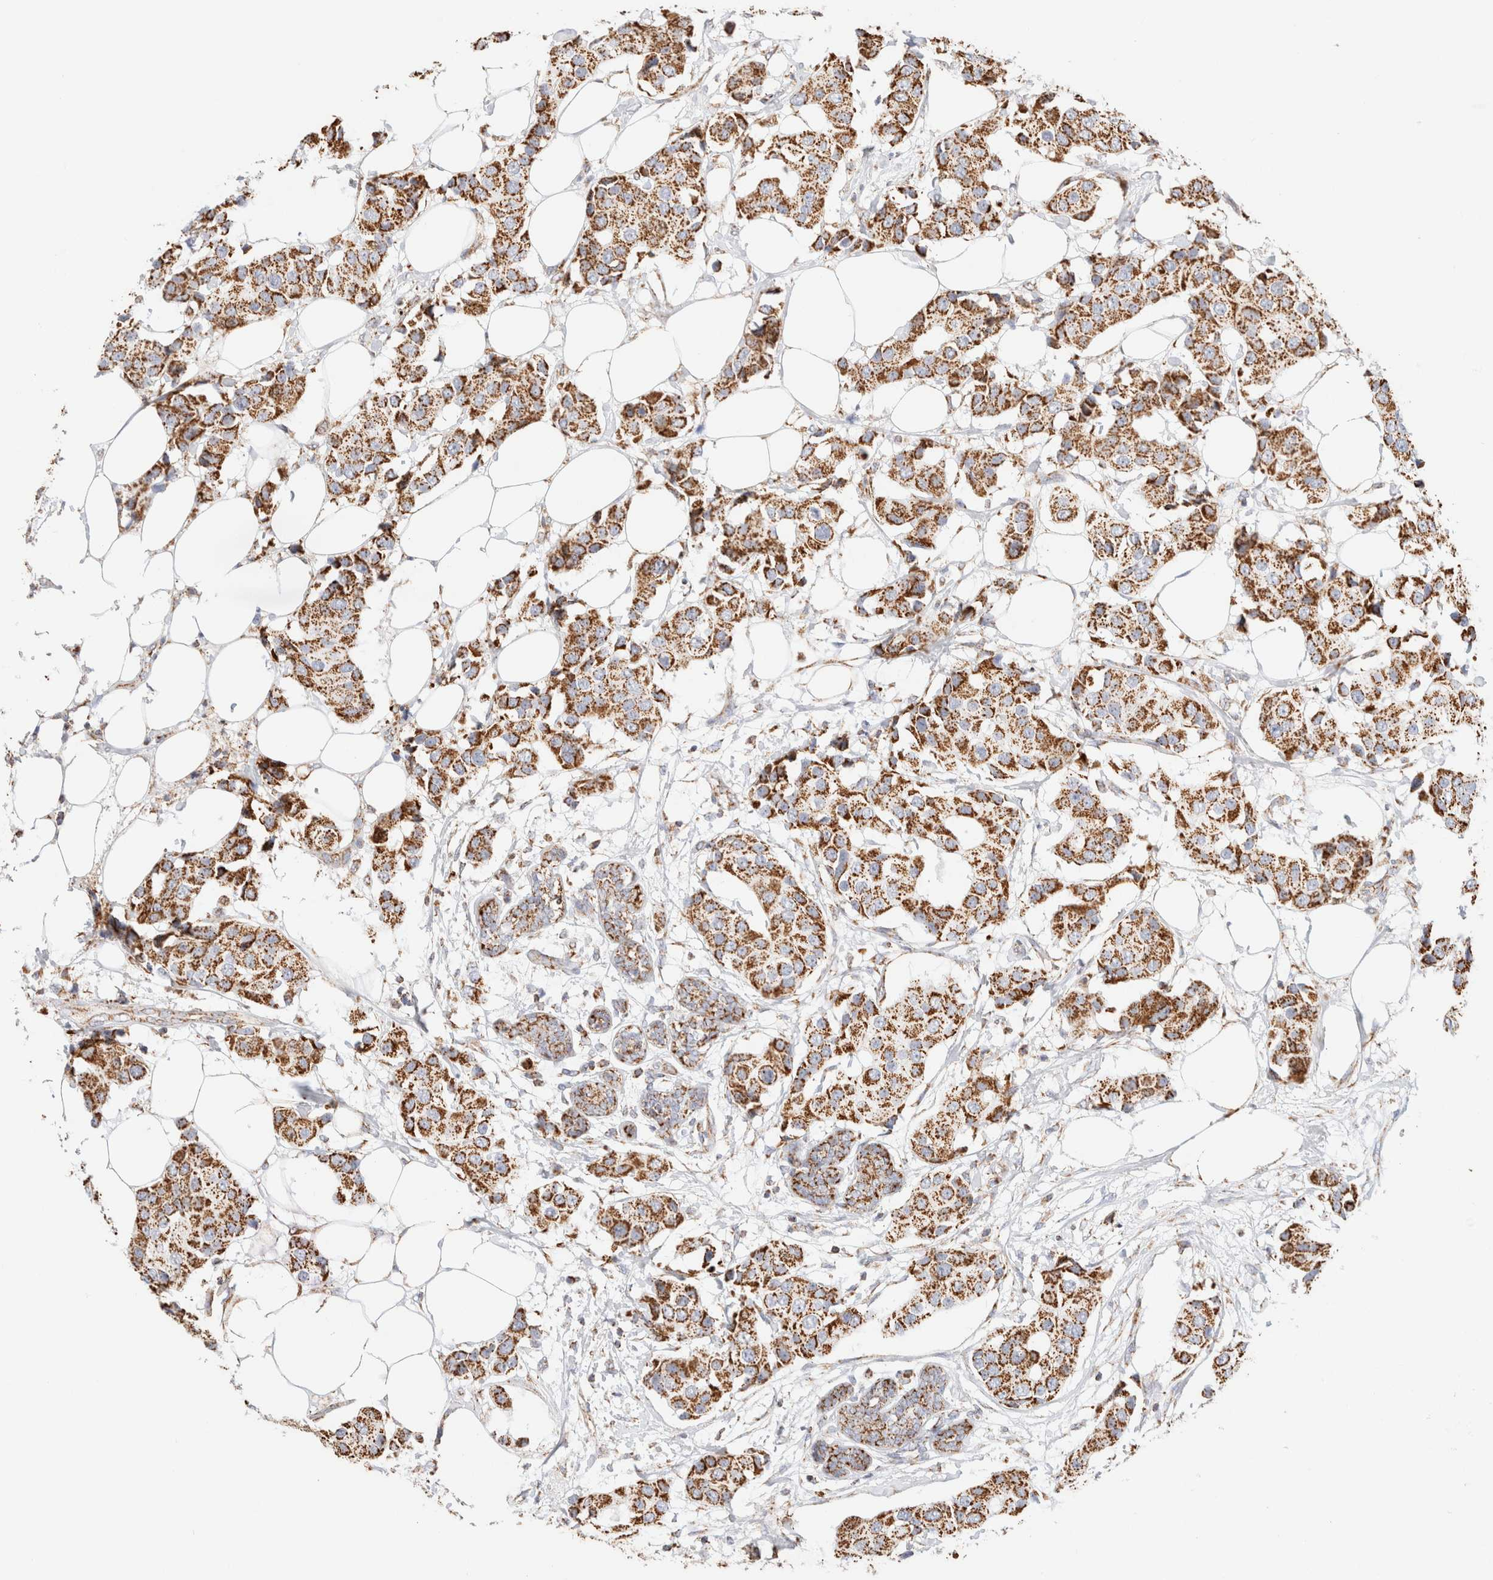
{"staining": {"intensity": "strong", "quantity": ">75%", "location": "cytoplasmic/membranous"}, "tissue": "breast cancer", "cell_type": "Tumor cells", "image_type": "cancer", "snomed": [{"axis": "morphology", "description": "Normal tissue, NOS"}, {"axis": "morphology", "description": "Duct carcinoma"}, {"axis": "topography", "description": "Breast"}], "caption": "Human breast cancer stained with a brown dye demonstrates strong cytoplasmic/membranous positive staining in approximately >75% of tumor cells.", "gene": "PHB2", "patient": {"sex": "female", "age": 39}}